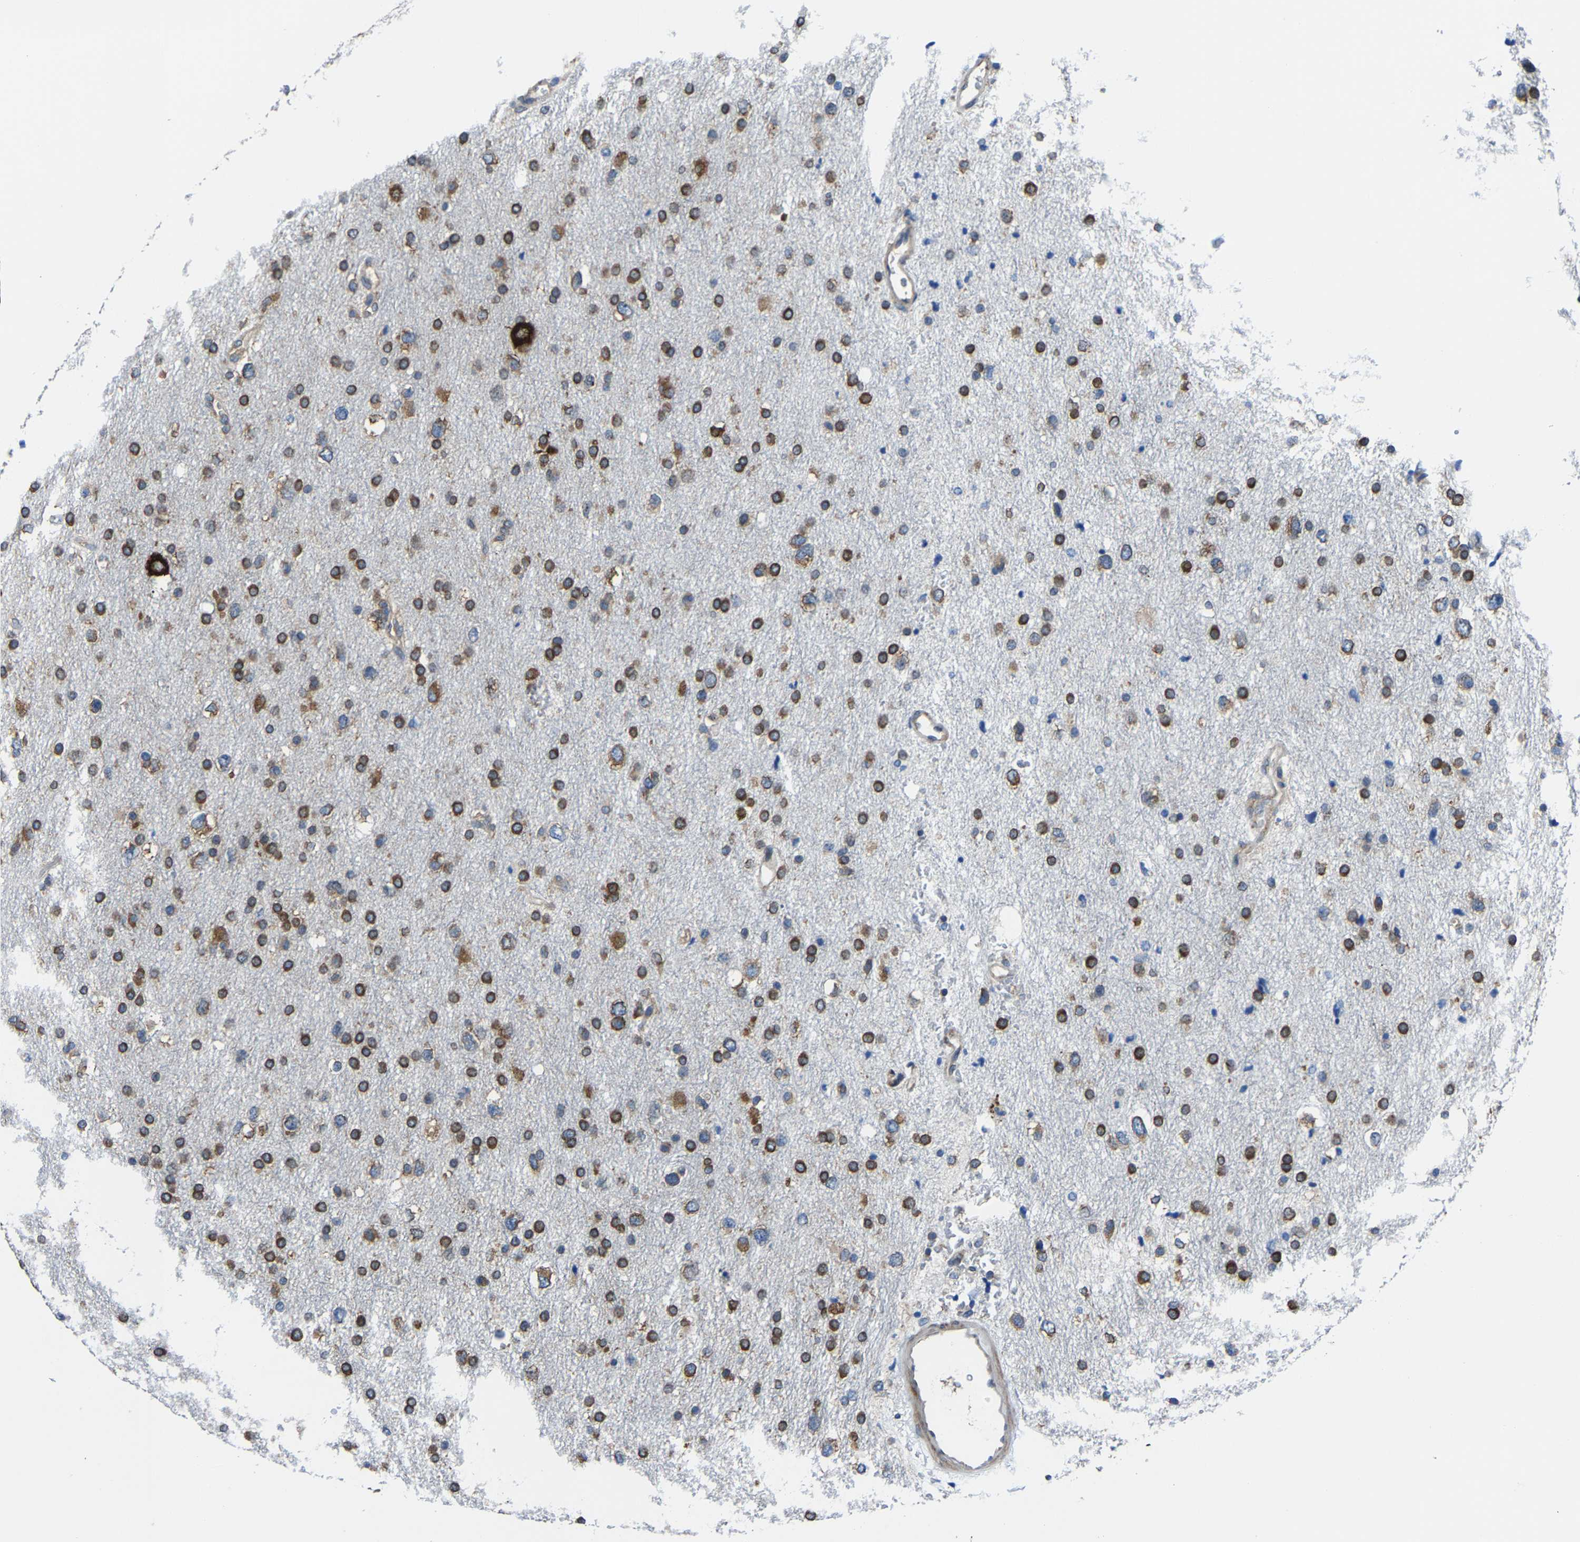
{"staining": {"intensity": "strong", "quantity": ">75%", "location": "cytoplasmic/membranous"}, "tissue": "glioma", "cell_type": "Tumor cells", "image_type": "cancer", "snomed": [{"axis": "morphology", "description": "Glioma, malignant, Low grade"}, {"axis": "topography", "description": "Brain"}], "caption": "A high amount of strong cytoplasmic/membranous expression is present in approximately >75% of tumor cells in glioma tissue.", "gene": "G3BP2", "patient": {"sex": "female", "age": 37}}